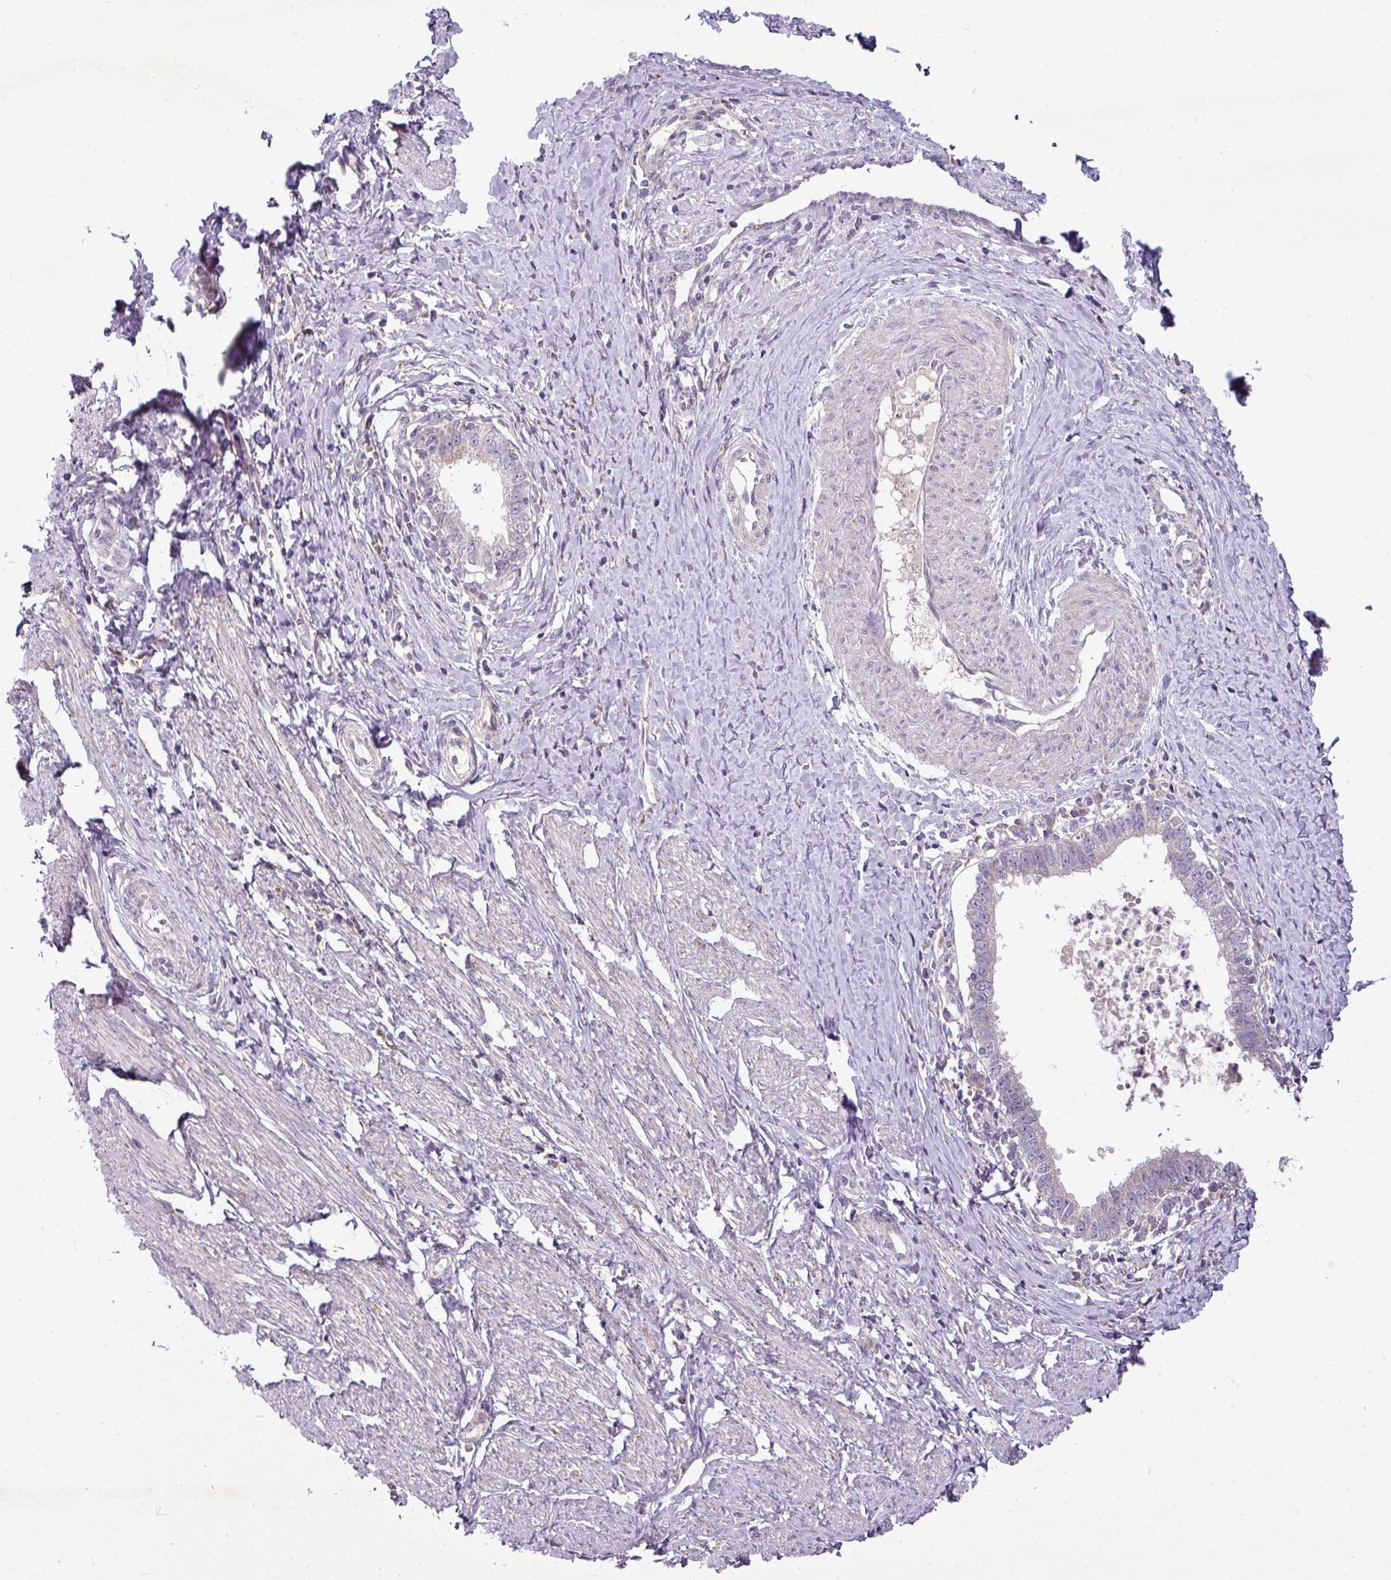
{"staining": {"intensity": "negative", "quantity": "none", "location": "none"}, "tissue": "cervical cancer", "cell_type": "Tumor cells", "image_type": "cancer", "snomed": [{"axis": "morphology", "description": "Adenocarcinoma, NOS"}, {"axis": "topography", "description": "Cervix"}], "caption": "This is a photomicrograph of immunohistochemistry staining of cervical adenocarcinoma, which shows no expression in tumor cells.", "gene": "LRRC9", "patient": {"sex": "female", "age": 36}}